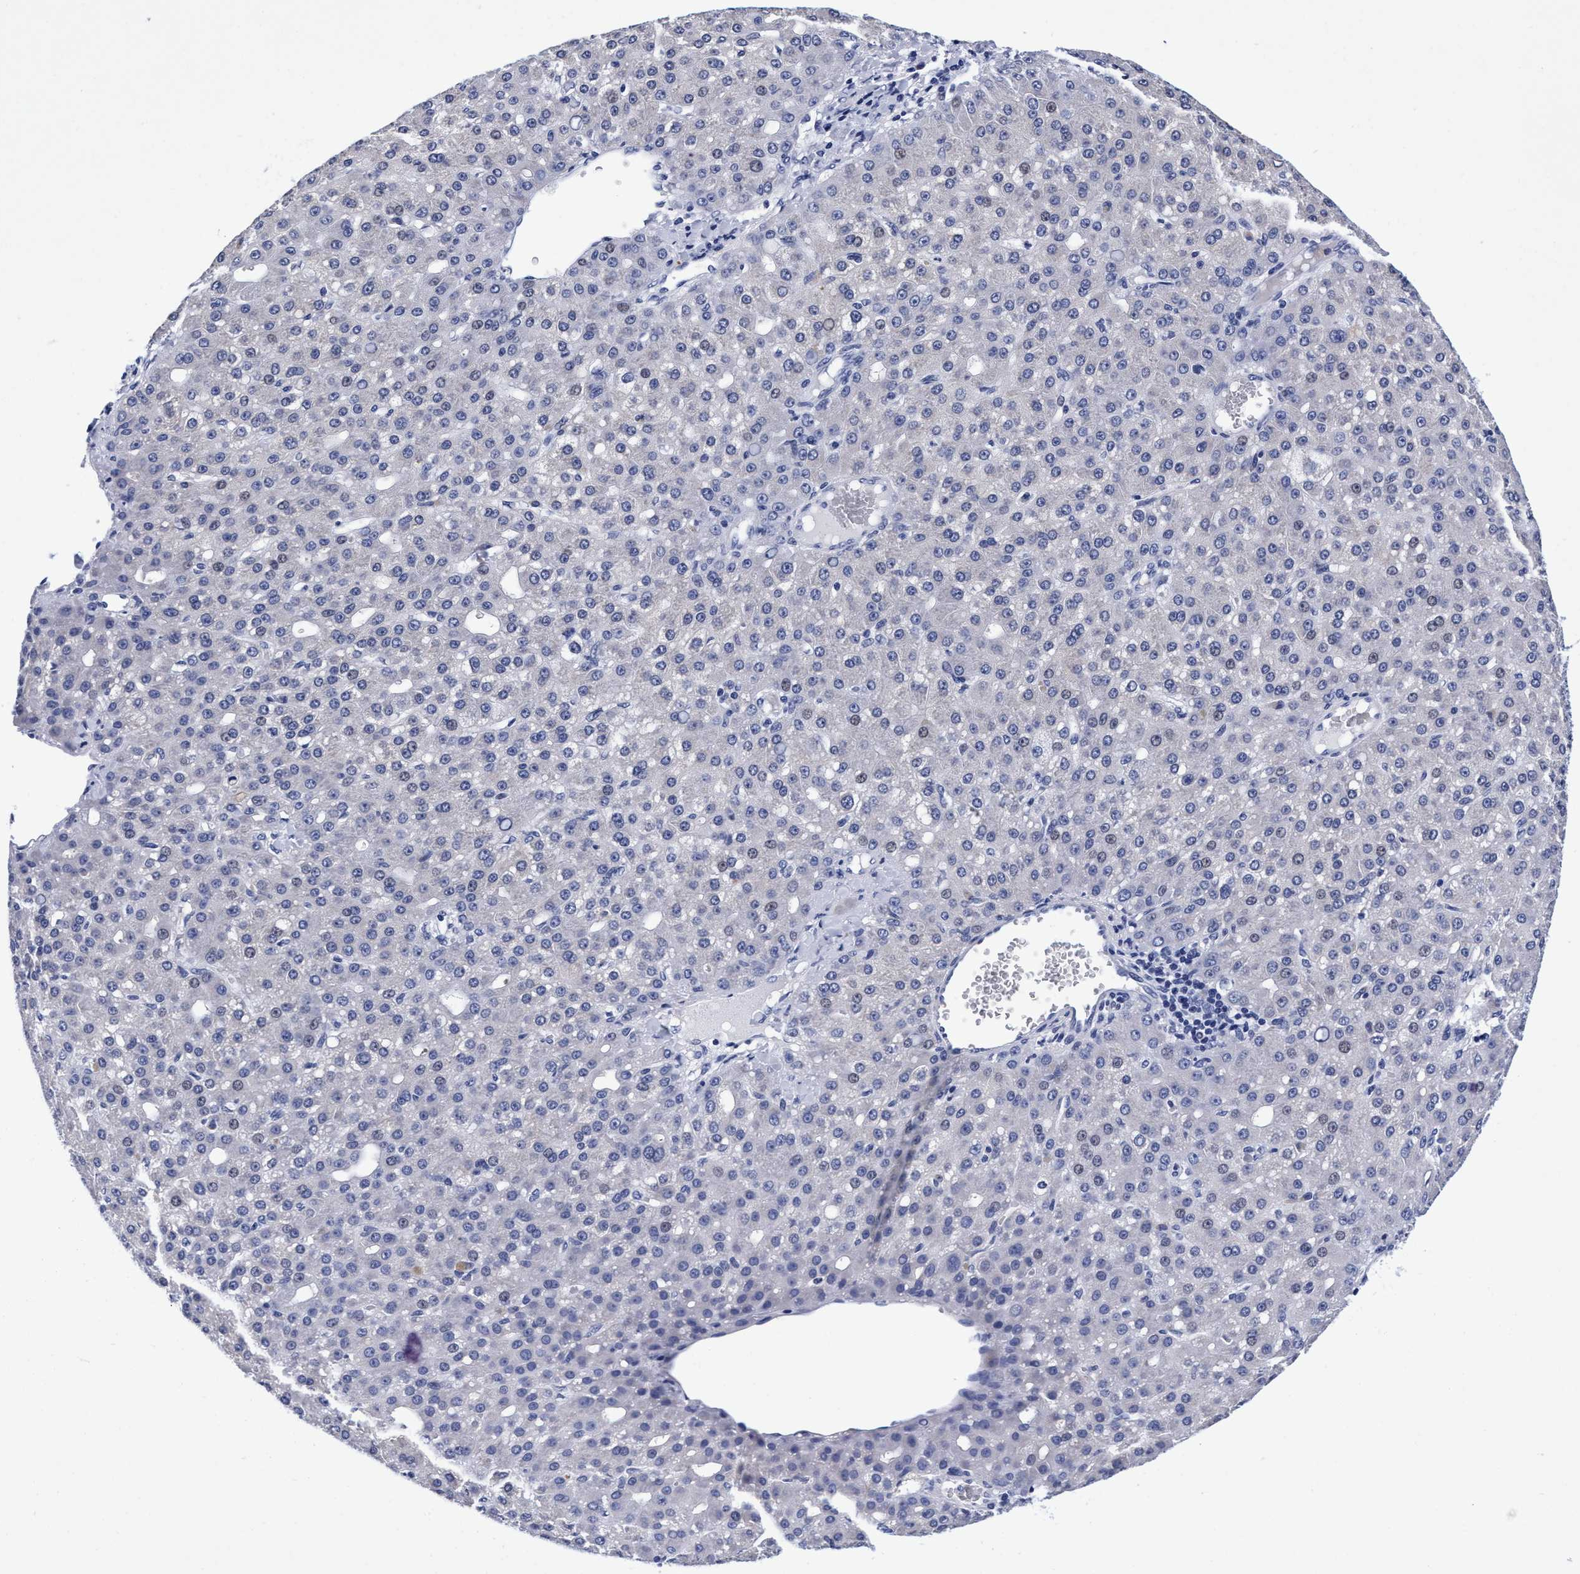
{"staining": {"intensity": "negative", "quantity": "none", "location": "none"}, "tissue": "liver cancer", "cell_type": "Tumor cells", "image_type": "cancer", "snomed": [{"axis": "morphology", "description": "Carcinoma, Hepatocellular, NOS"}, {"axis": "topography", "description": "Liver"}], "caption": "Immunohistochemical staining of human hepatocellular carcinoma (liver) displays no significant expression in tumor cells.", "gene": "PLPPR1", "patient": {"sex": "male", "age": 67}}